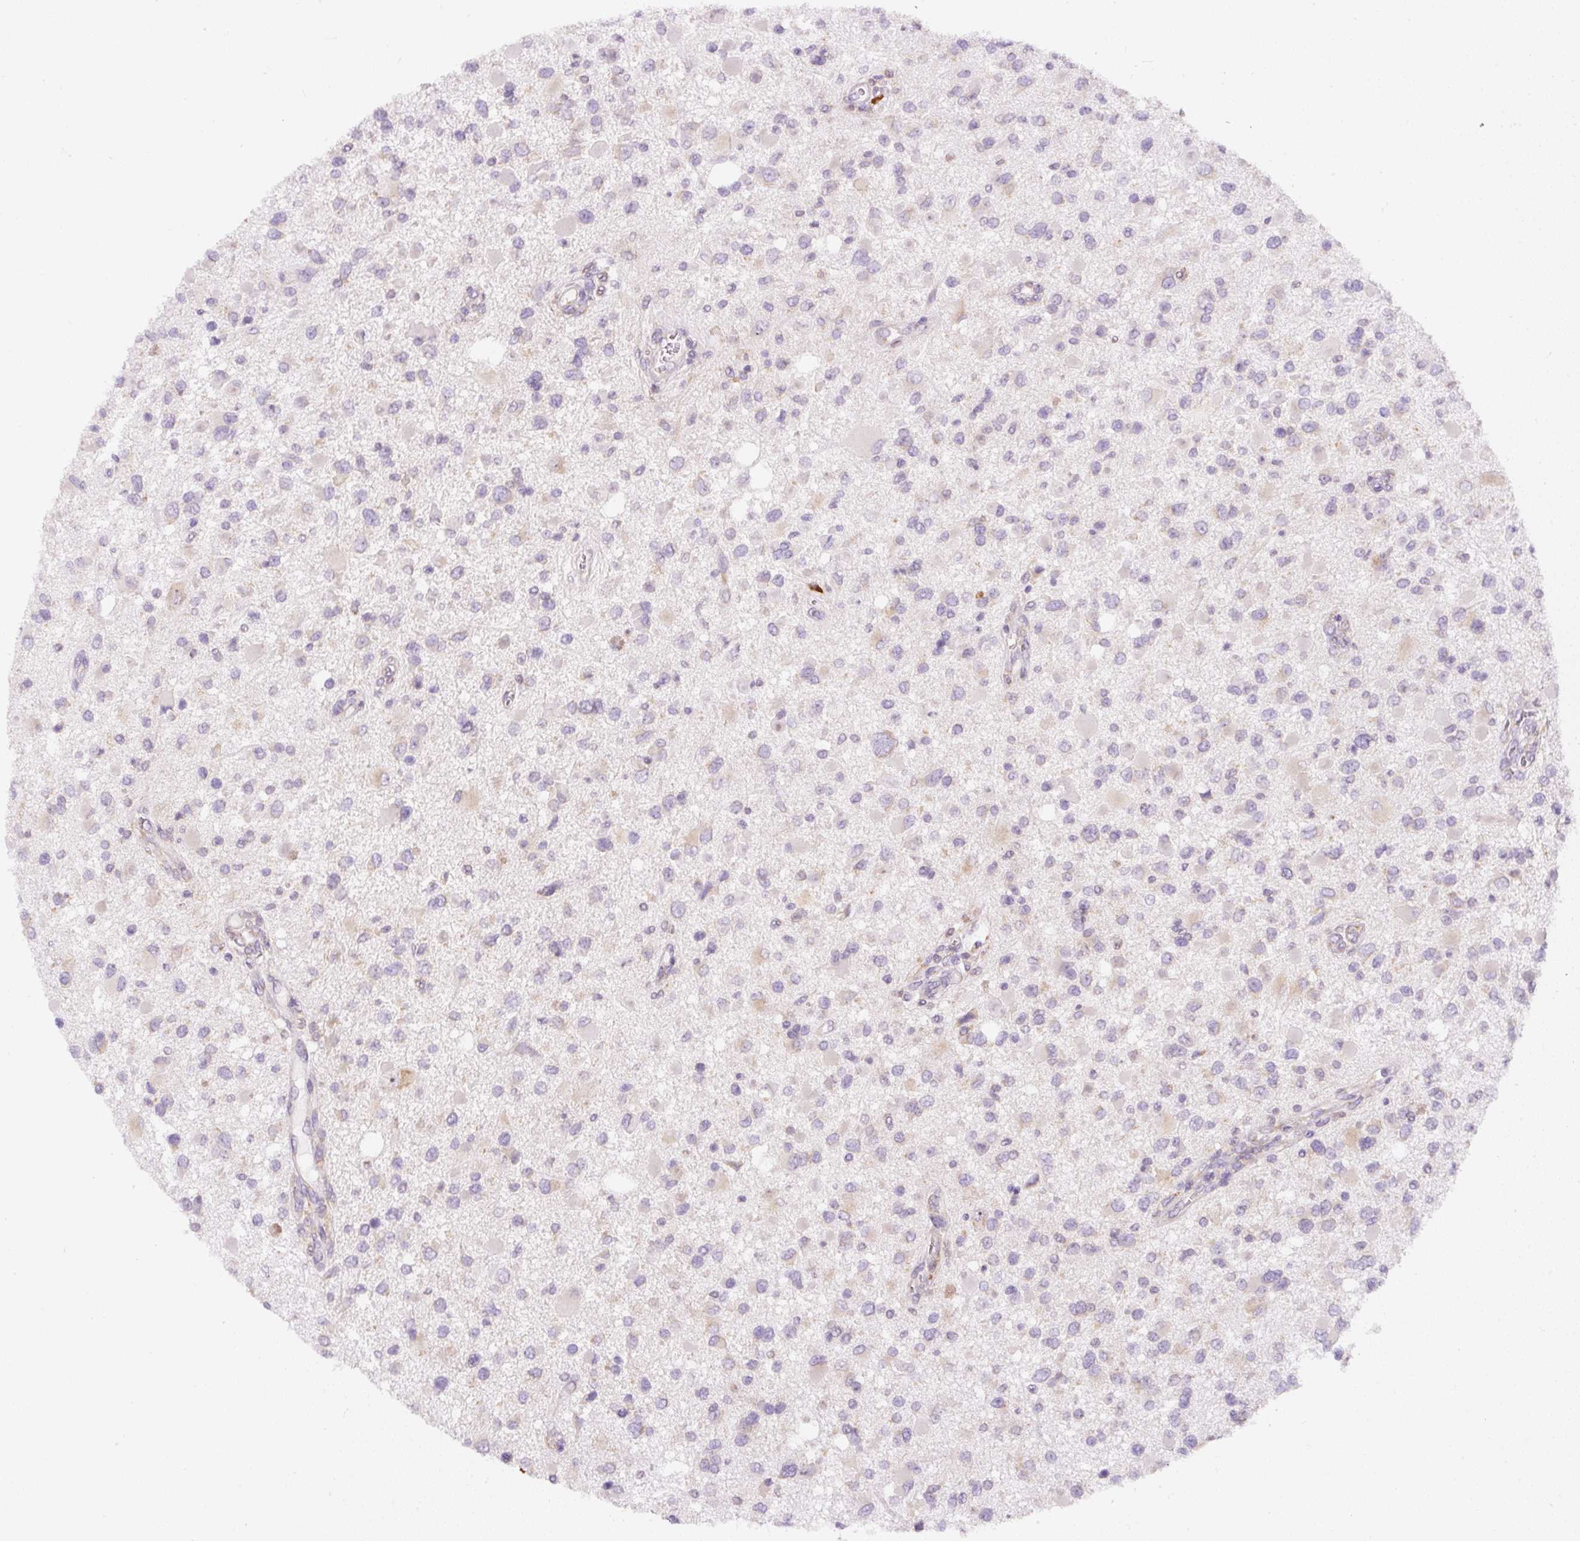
{"staining": {"intensity": "negative", "quantity": "none", "location": "none"}, "tissue": "glioma", "cell_type": "Tumor cells", "image_type": "cancer", "snomed": [{"axis": "morphology", "description": "Glioma, malignant, High grade"}, {"axis": "topography", "description": "Brain"}], "caption": "A micrograph of high-grade glioma (malignant) stained for a protein exhibits no brown staining in tumor cells.", "gene": "DDOST", "patient": {"sex": "male", "age": 53}}